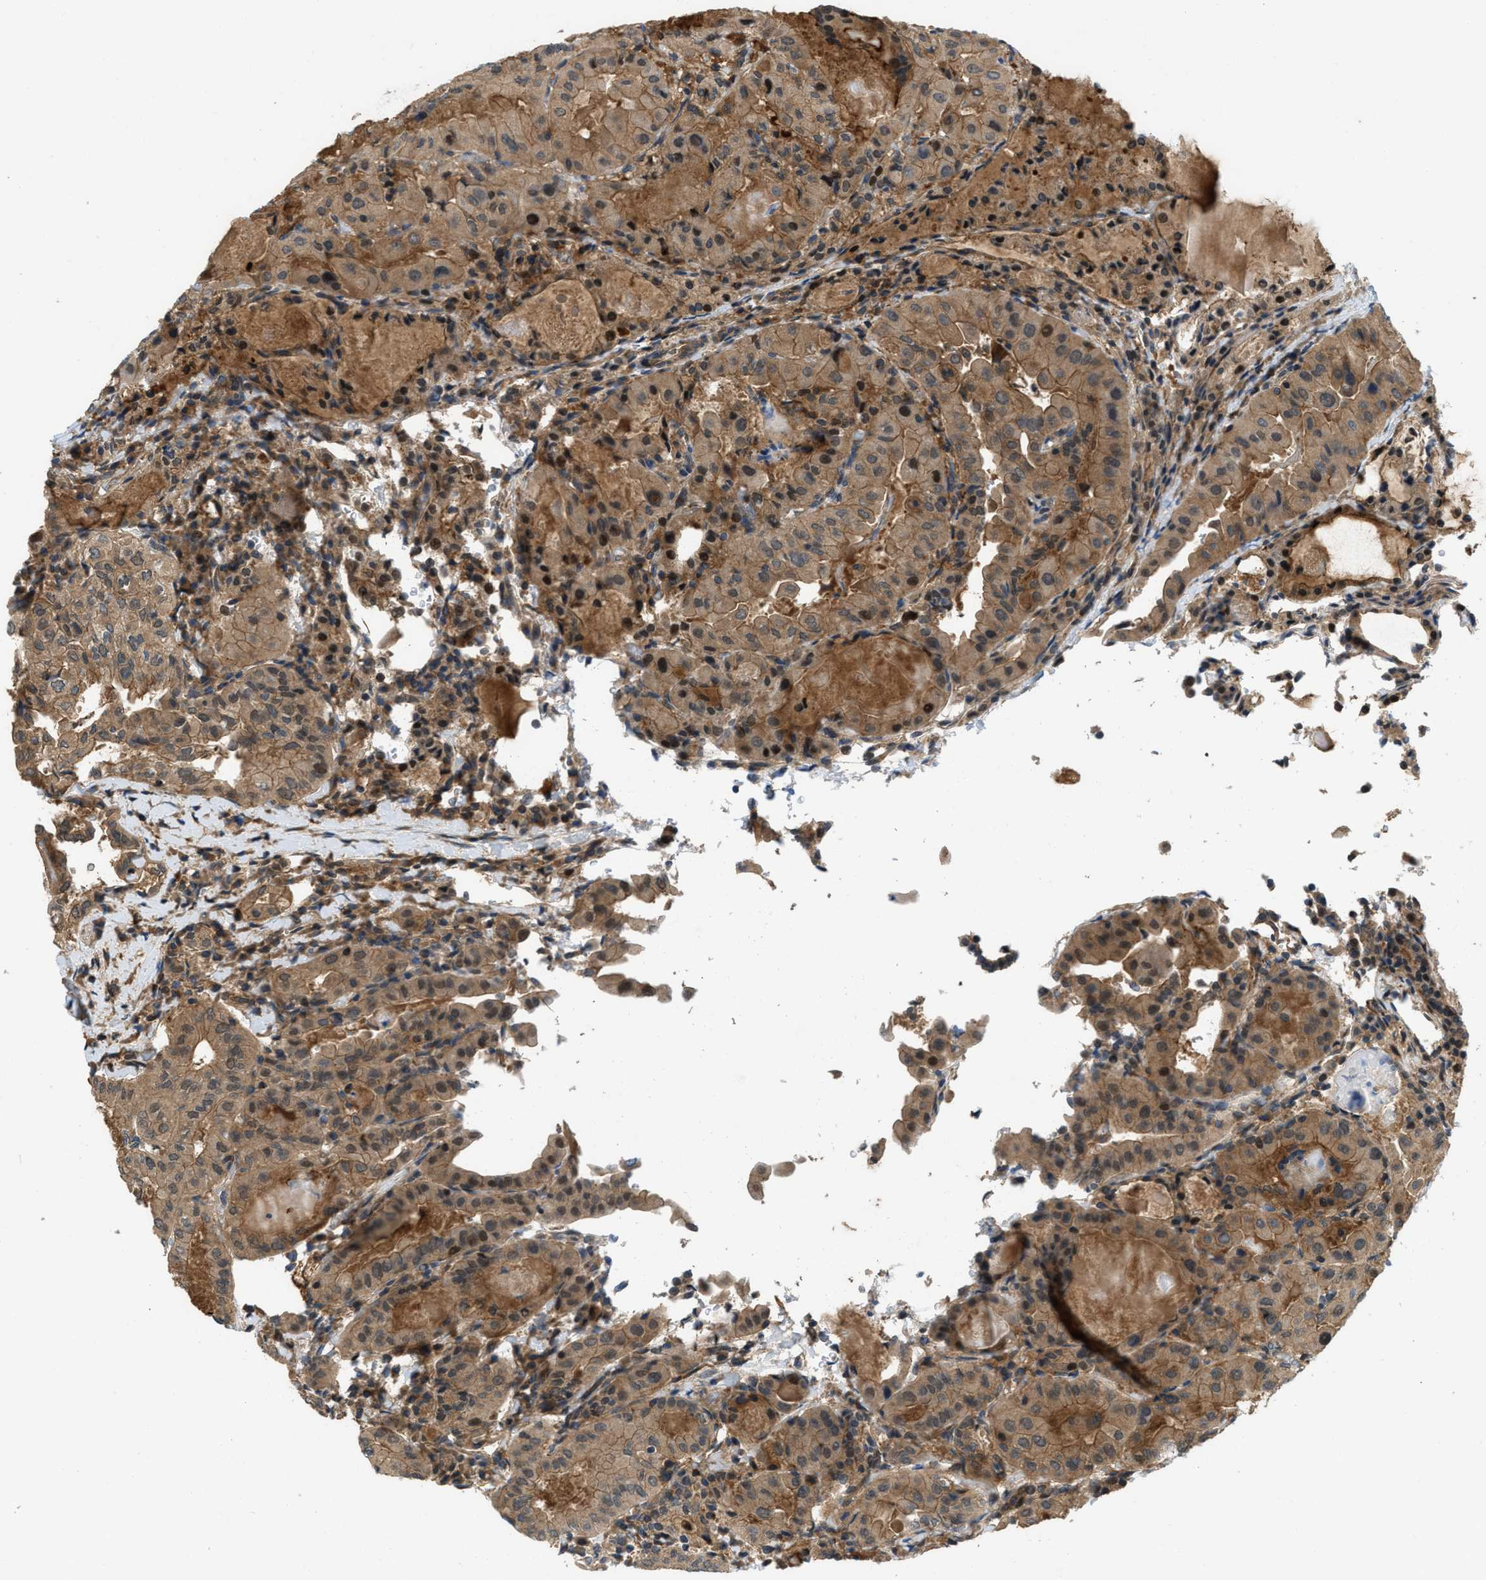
{"staining": {"intensity": "moderate", "quantity": ">75%", "location": "cytoplasmic/membranous"}, "tissue": "thyroid cancer", "cell_type": "Tumor cells", "image_type": "cancer", "snomed": [{"axis": "morphology", "description": "Papillary adenocarcinoma, NOS"}, {"axis": "topography", "description": "Thyroid gland"}], "caption": "Tumor cells display medium levels of moderate cytoplasmic/membranous expression in approximately >75% of cells in human thyroid cancer (papillary adenocarcinoma). Using DAB (brown) and hematoxylin (blue) stains, captured at high magnification using brightfield microscopy.", "gene": "GPR31", "patient": {"sex": "female", "age": 42}}